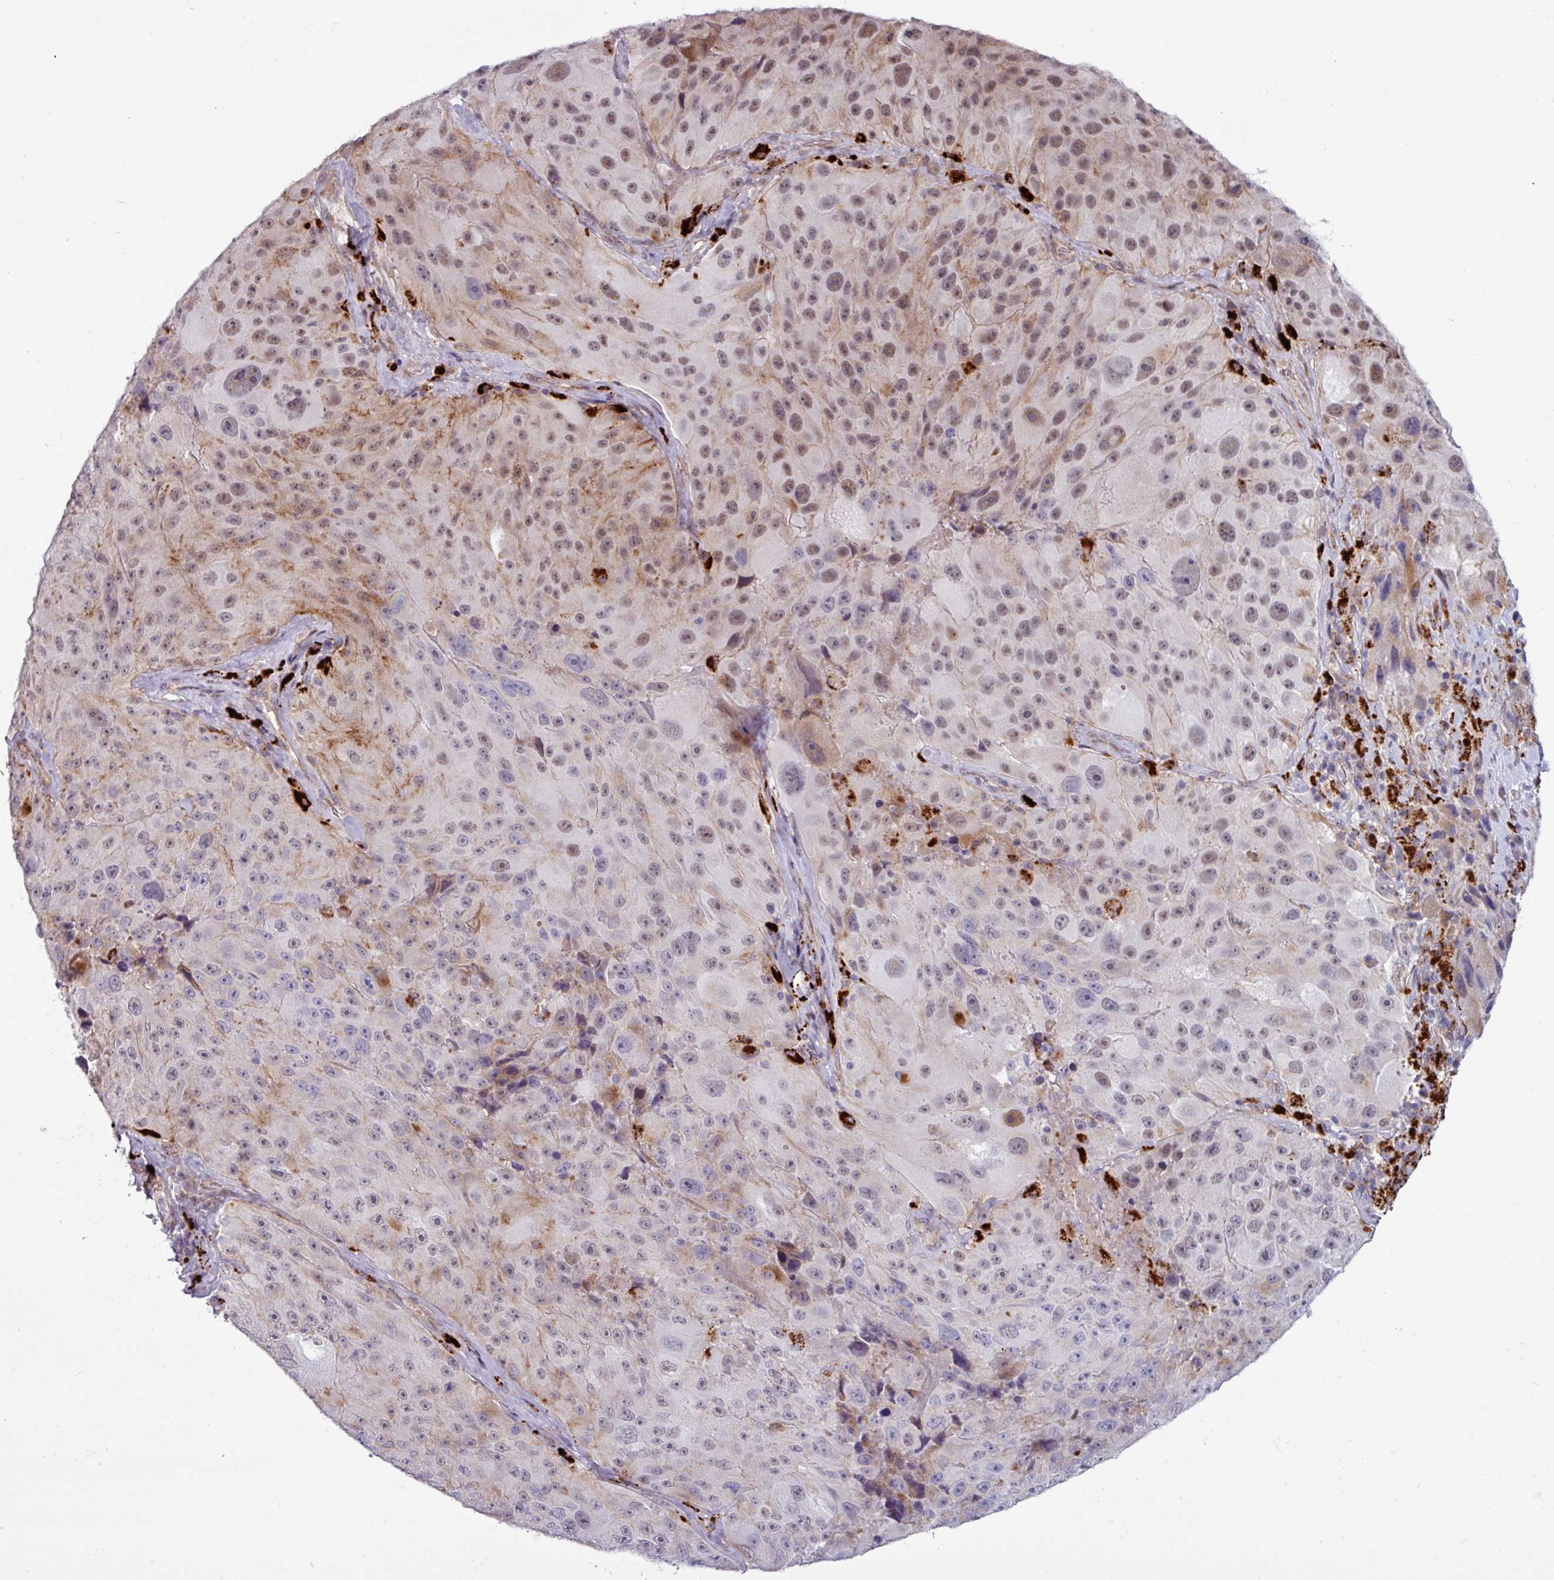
{"staining": {"intensity": "weak", "quantity": "25%-75%", "location": "nuclear"}, "tissue": "melanoma", "cell_type": "Tumor cells", "image_type": "cancer", "snomed": [{"axis": "morphology", "description": "Malignant melanoma, Metastatic site"}, {"axis": "topography", "description": "Lymph node"}], "caption": "Immunohistochemical staining of malignant melanoma (metastatic site) reveals weak nuclear protein staining in approximately 25%-75% of tumor cells. (DAB = brown stain, brightfield microscopy at high magnification).", "gene": "AMIGO2", "patient": {"sex": "male", "age": 62}}